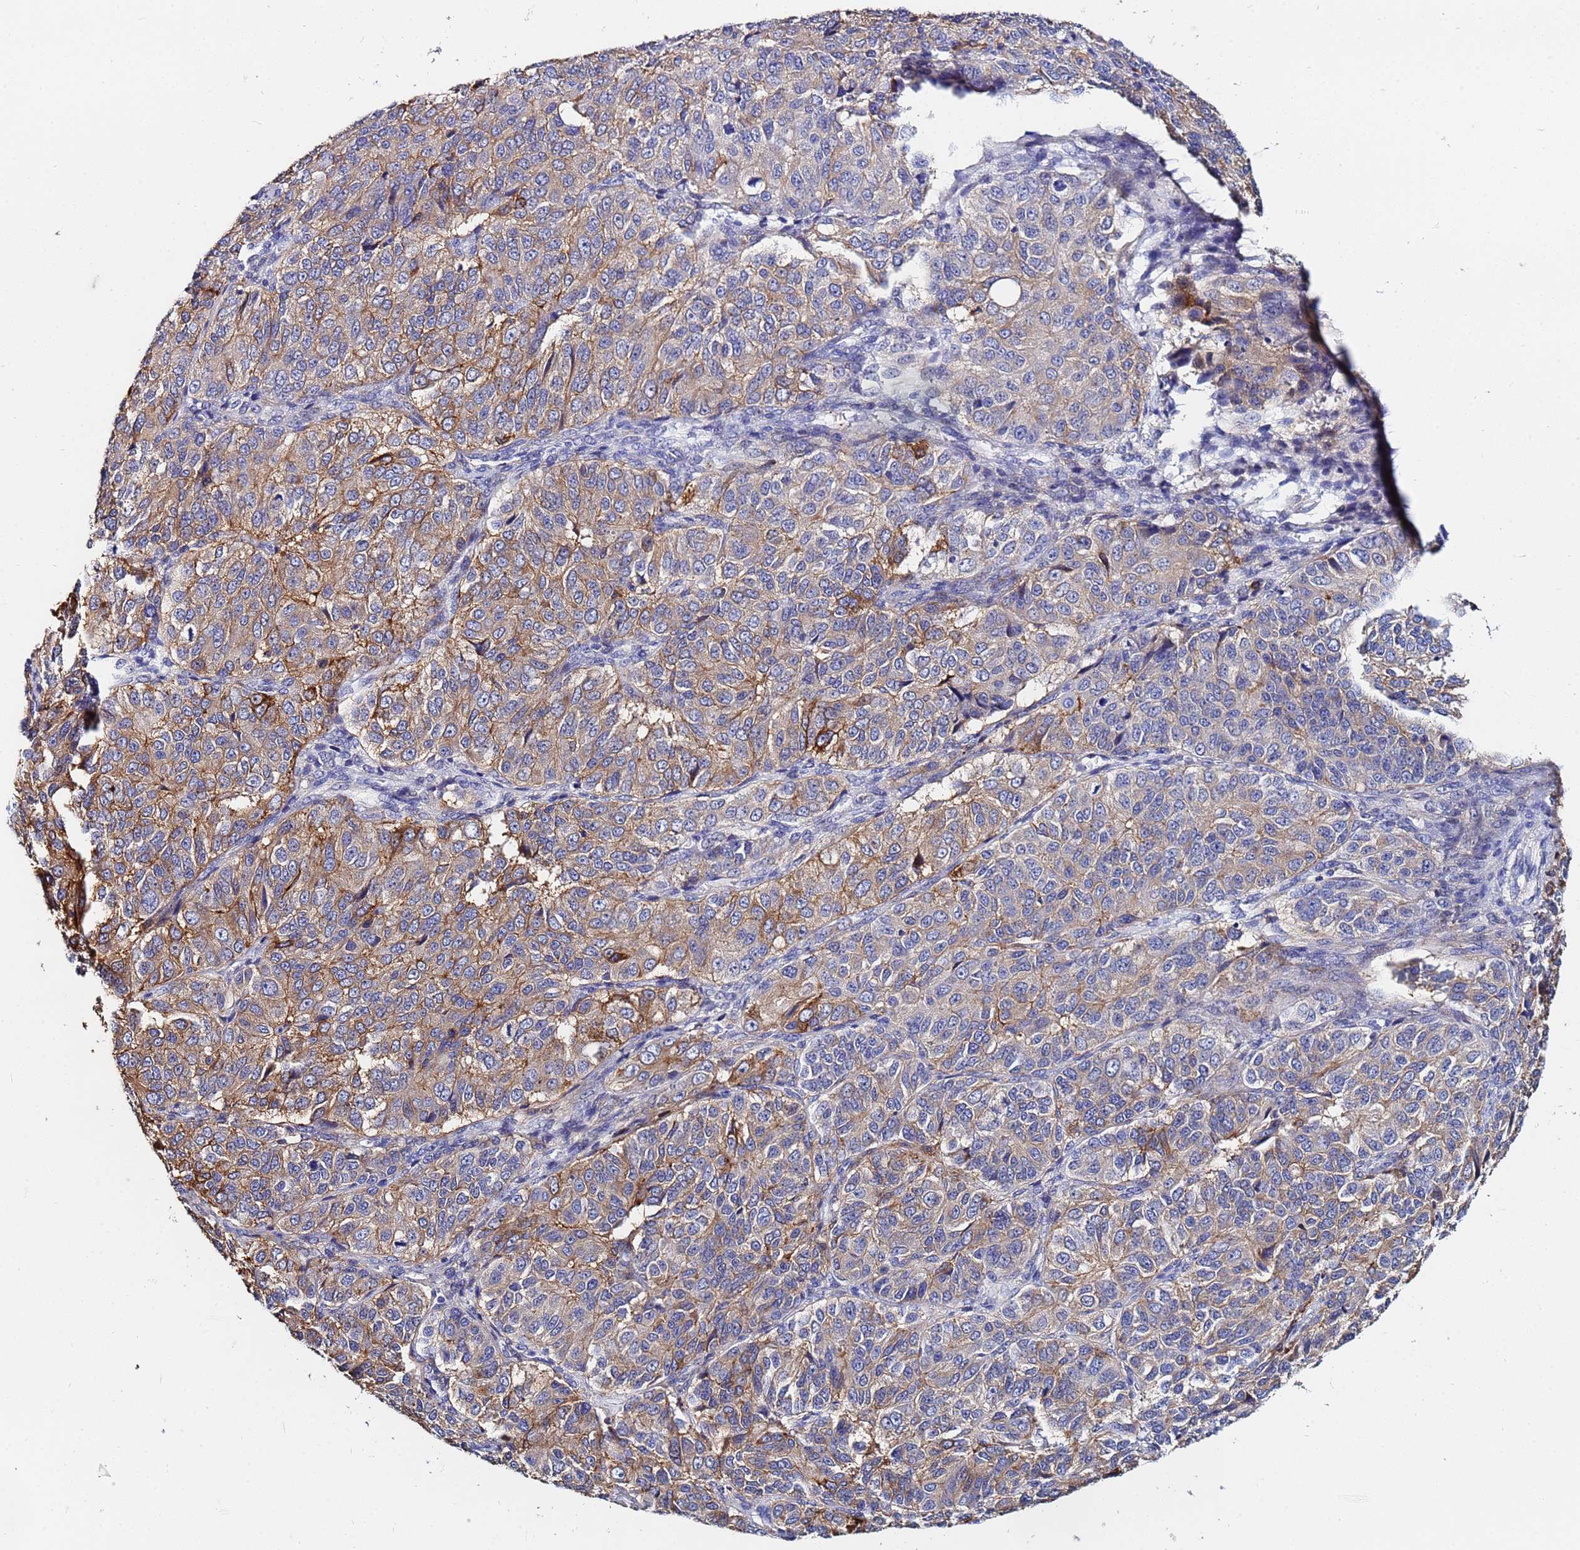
{"staining": {"intensity": "moderate", "quantity": ">75%", "location": "cytoplasmic/membranous"}, "tissue": "ovarian cancer", "cell_type": "Tumor cells", "image_type": "cancer", "snomed": [{"axis": "morphology", "description": "Carcinoma, endometroid"}, {"axis": "topography", "description": "Ovary"}], "caption": "Immunohistochemical staining of human ovarian cancer (endometroid carcinoma) reveals moderate cytoplasmic/membranous protein expression in approximately >75% of tumor cells. Immunohistochemistry stains the protein of interest in brown and the nuclei are stained blue.", "gene": "BASP1", "patient": {"sex": "female", "age": 51}}